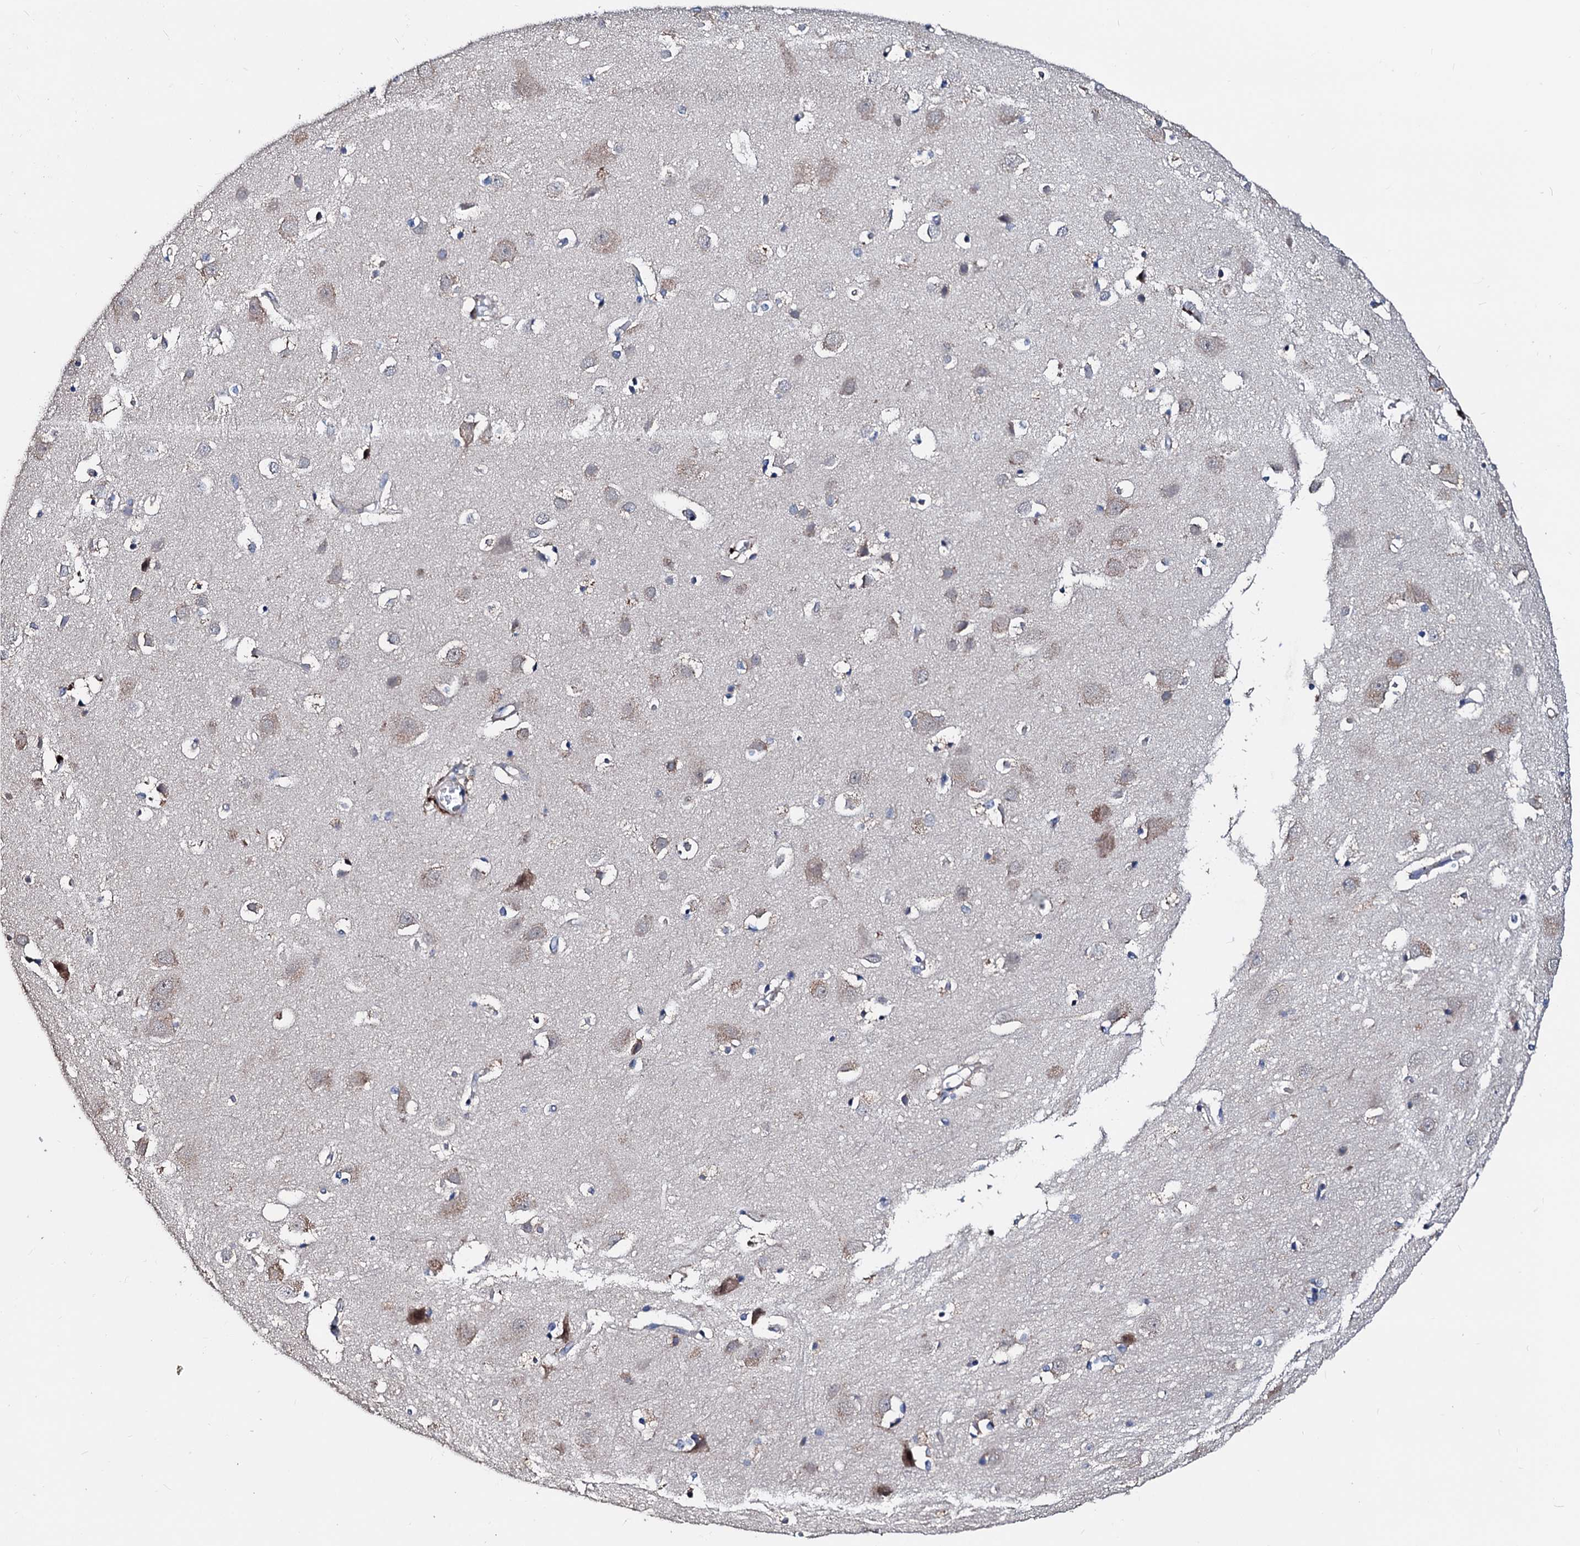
{"staining": {"intensity": "weak", "quantity": "25%-75%", "location": "cytoplasmic/membranous"}, "tissue": "cerebral cortex", "cell_type": "Endothelial cells", "image_type": "normal", "snomed": [{"axis": "morphology", "description": "Normal tissue, NOS"}, {"axis": "topography", "description": "Cerebral cortex"}], "caption": "DAB immunohistochemical staining of normal cerebral cortex reveals weak cytoplasmic/membranous protein expression in about 25%-75% of endothelial cells.", "gene": "AKAP11", "patient": {"sex": "male", "age": 54}}